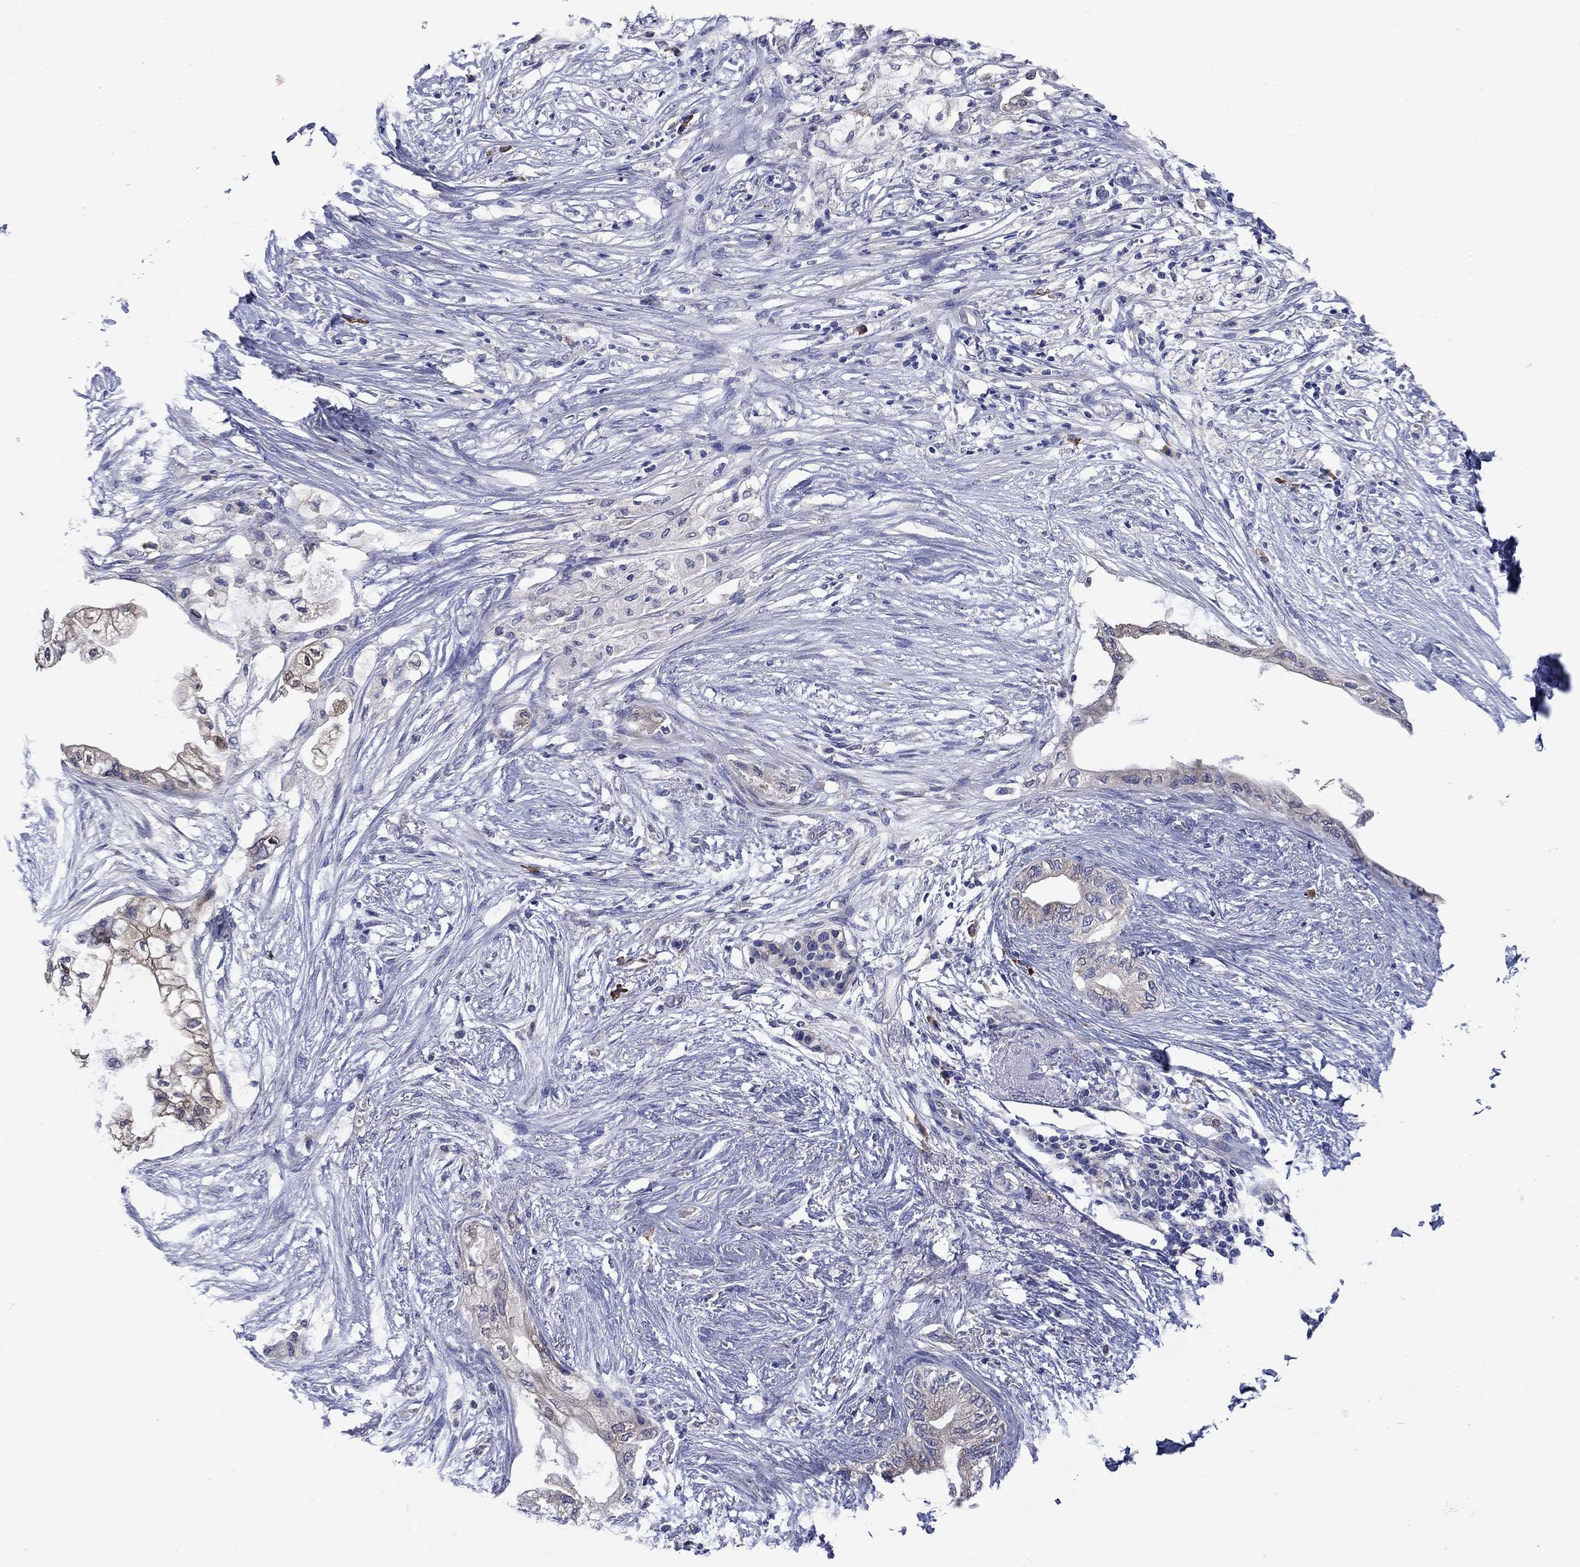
{"staining": {"intensity": "negative", "quantity": "none", "location": "none"}, "tissue": "pancreatic cancer", "cell_type": "Tumor cells", "image_type": "cancer", "snomed": [{"axis": "morphology", "description": "Normal tissue, NOS"}, {"axis": "morphology", "description": "Adenocarcinoma, NOS"}, {"axis": "topography", "description": "Pancreas"}, {"axis": "topography", "description": "Duodenum"}], "caption": "High magnification brightfield microscopy of pancreatic cancer (adenocarcinoma) stained with DAB (3,3'-diaminobenzidine) (brown) and counterstained with hematoxylin (blue): tumor cells show no significant positivity.", "gene": "SULT2B1", "patient": {"sex": "female", "age": 60}}